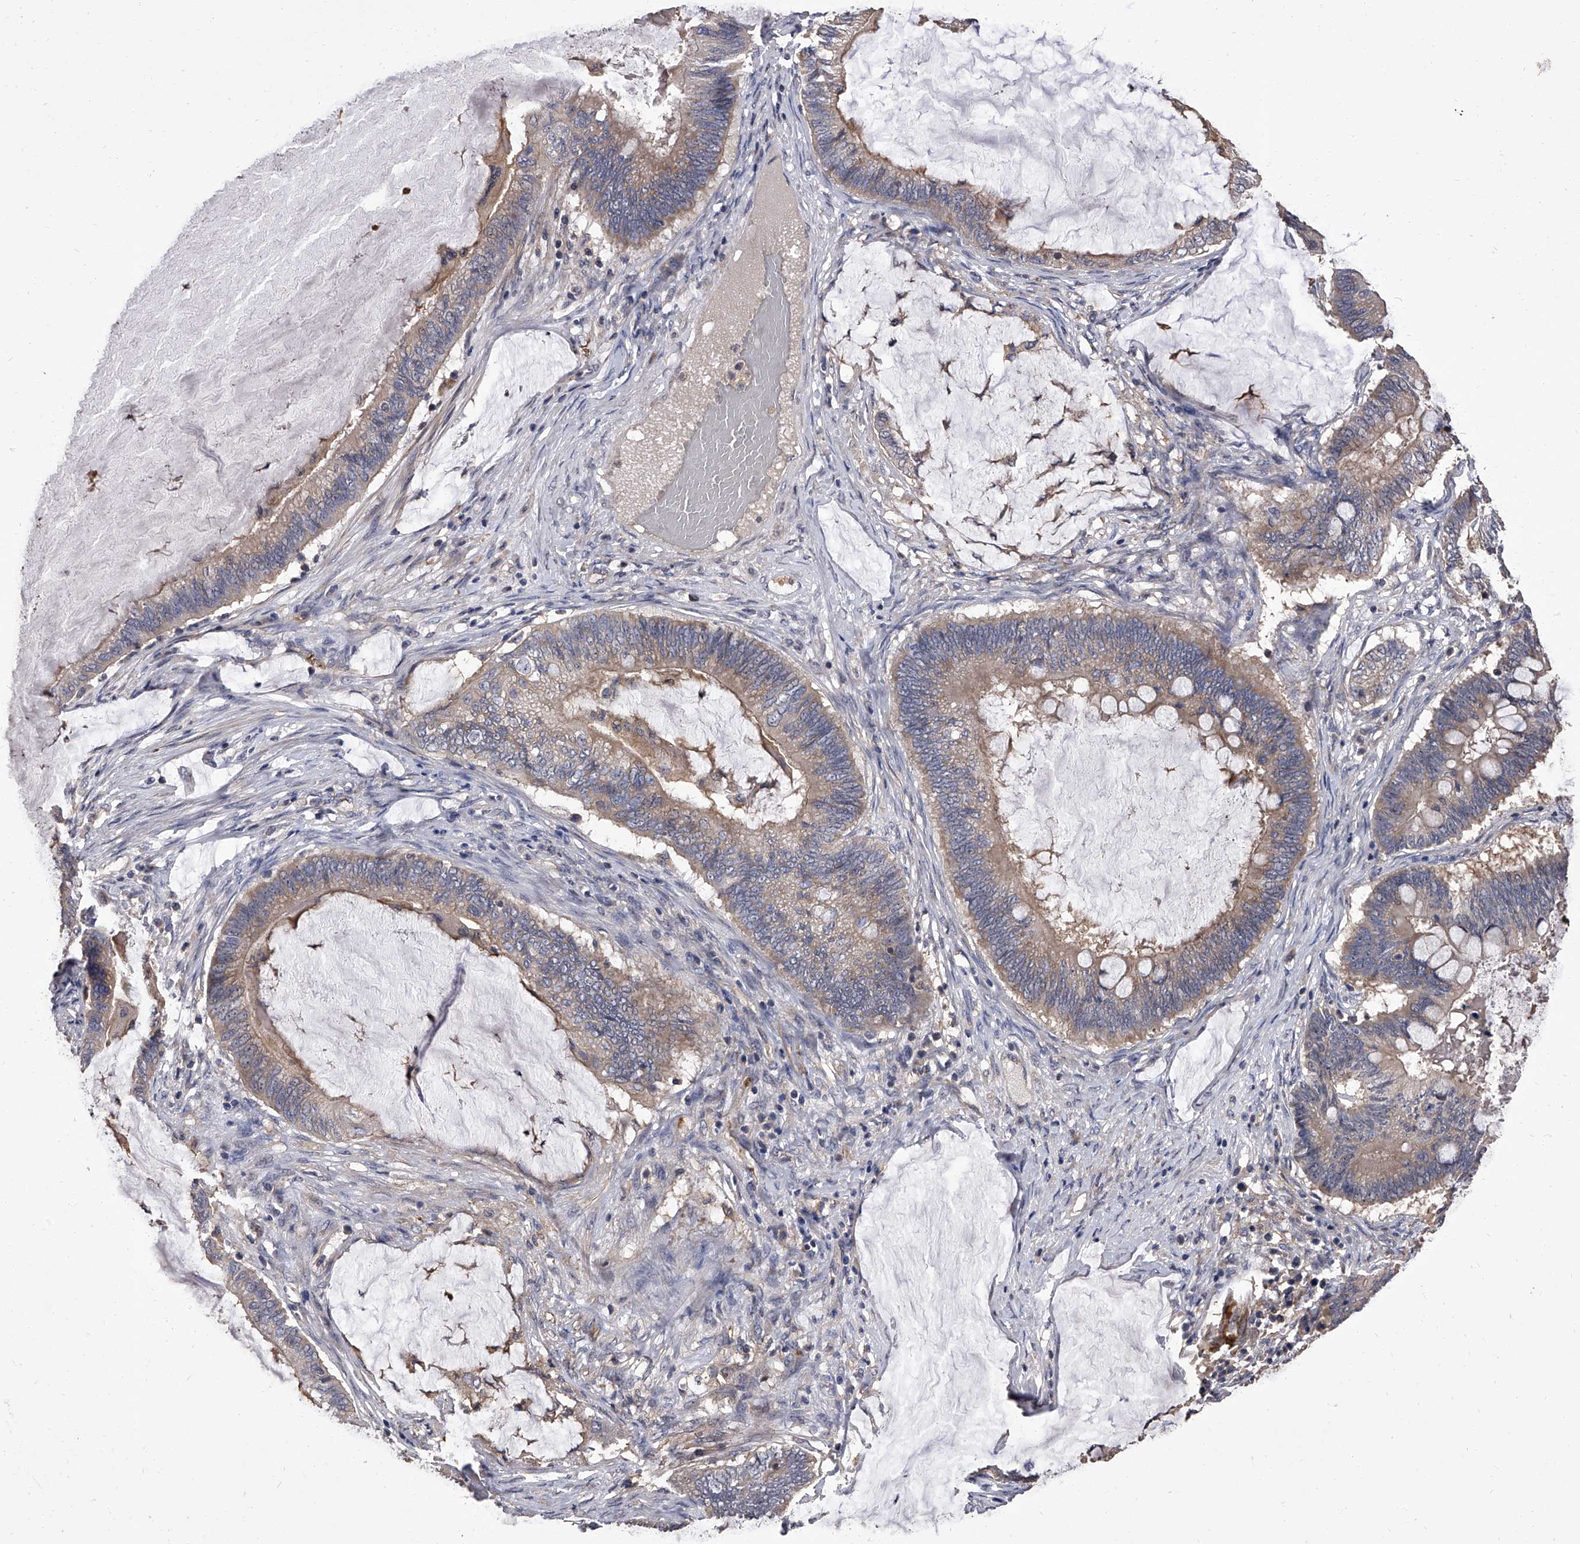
{"staining": {"intensity": "weak", "quantity": ">75%", "location": "cytoplasmic/membranous"}, "tissue": "ovarian cancer", "cell_type": "Tumor cells", "image_type": "cancer", "snomed": [{"axis": "morphology", "description": "Cystadenocarcinoma, mucinous, NOS"}, {"axis": "topography", "description": "Ovary"}], "caption": "Immunohistochemical staining of ovarian cancer displays low levels of weak cytoplasmic/membranous expression in about >75% of tumor cells.", "gene": "STK36", "patient": {"sex": "female", "age": 61}}